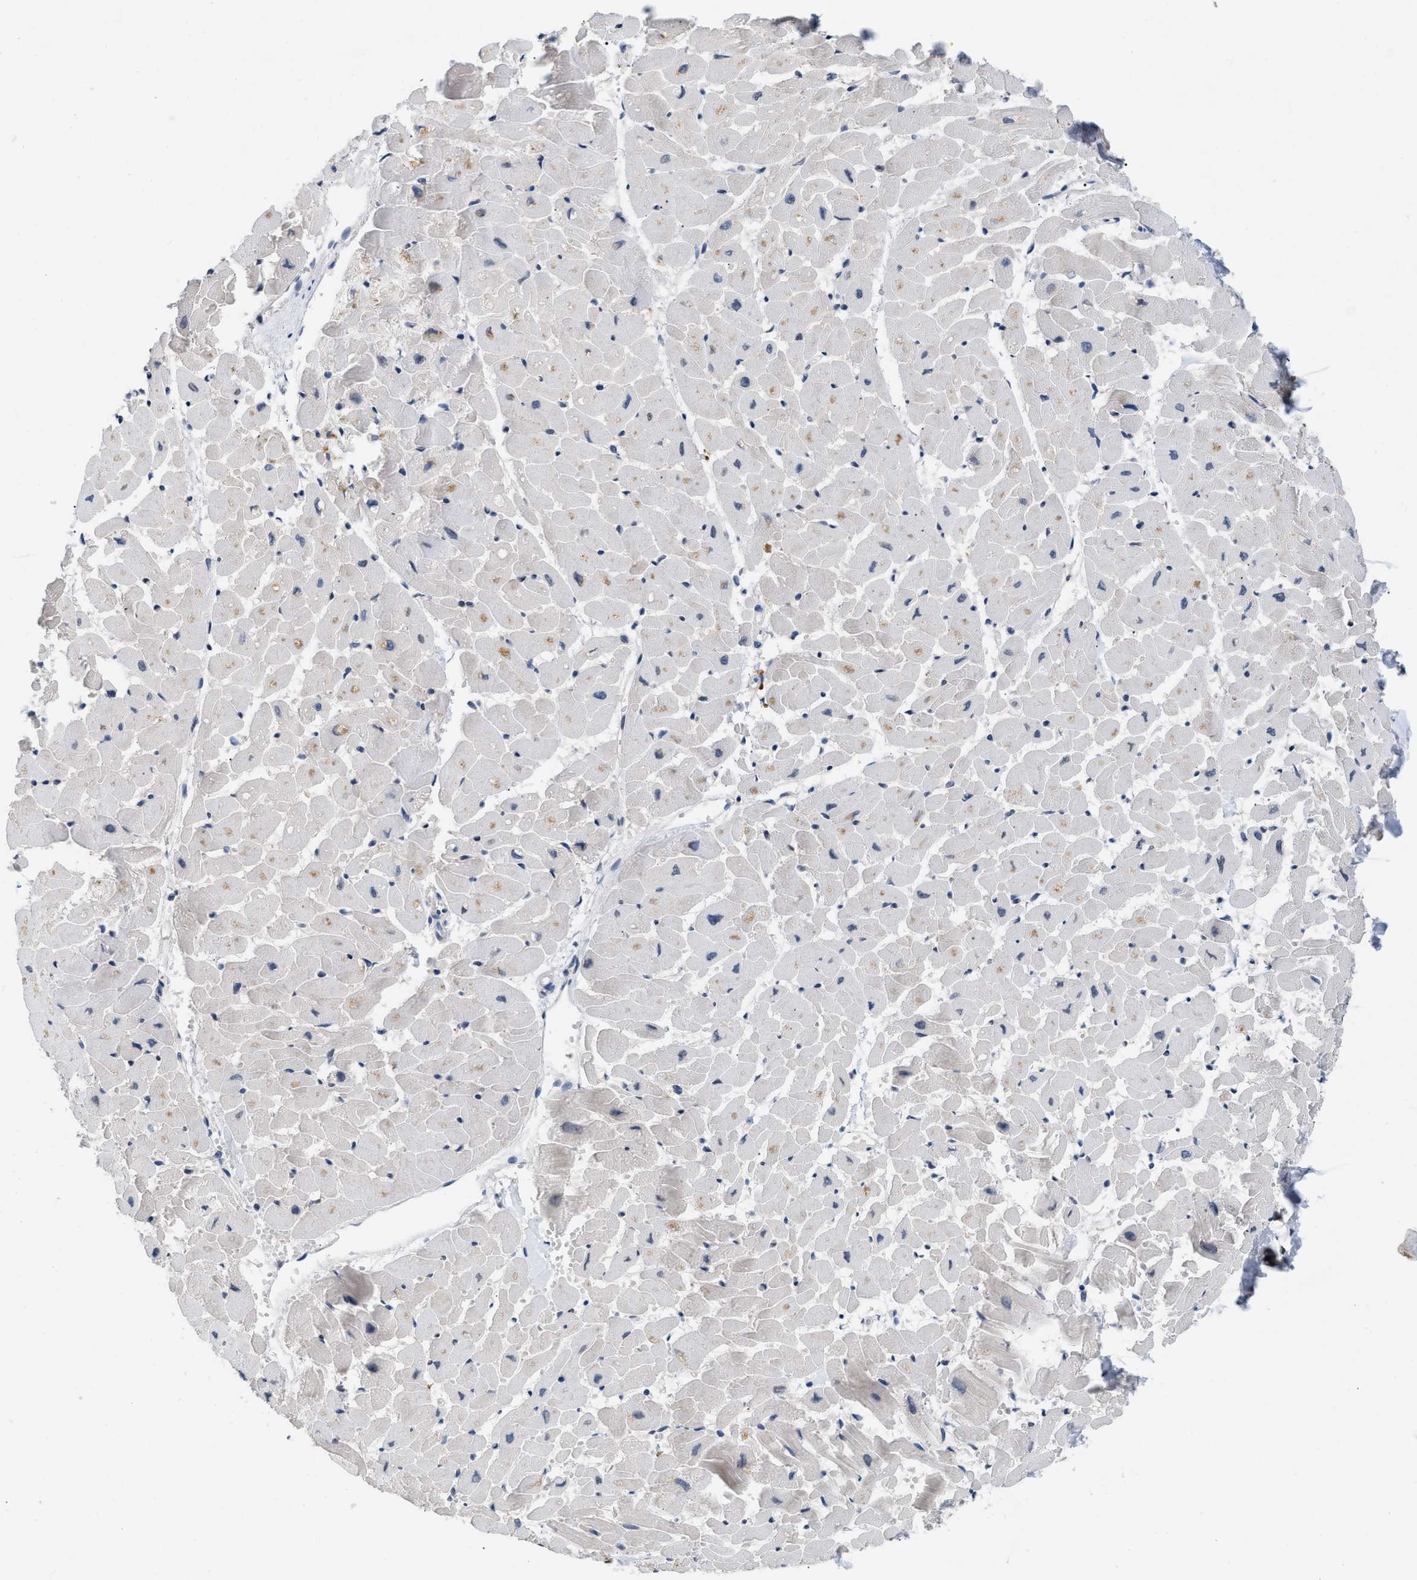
{"staining": {"intensity": "weak", "quantity": "<25%", "location": "cytoplasmic/membranous"}, "tissue": "heart muscle", "cell_type": "Cardiomyocytes", "image_type": "normal", "snomed": [{"axis": "morphology", "description": "Normal tissue, NOS"}, {"axis": "topography", "description": "Heart"}], "caption": "Cardiomyocytes show no significant positivity in benign heart muscle. (DAB immunohistochemistry, high magnification).", "gene": "TXNRD3", "patient": {"sex": "female", "age": 19}}